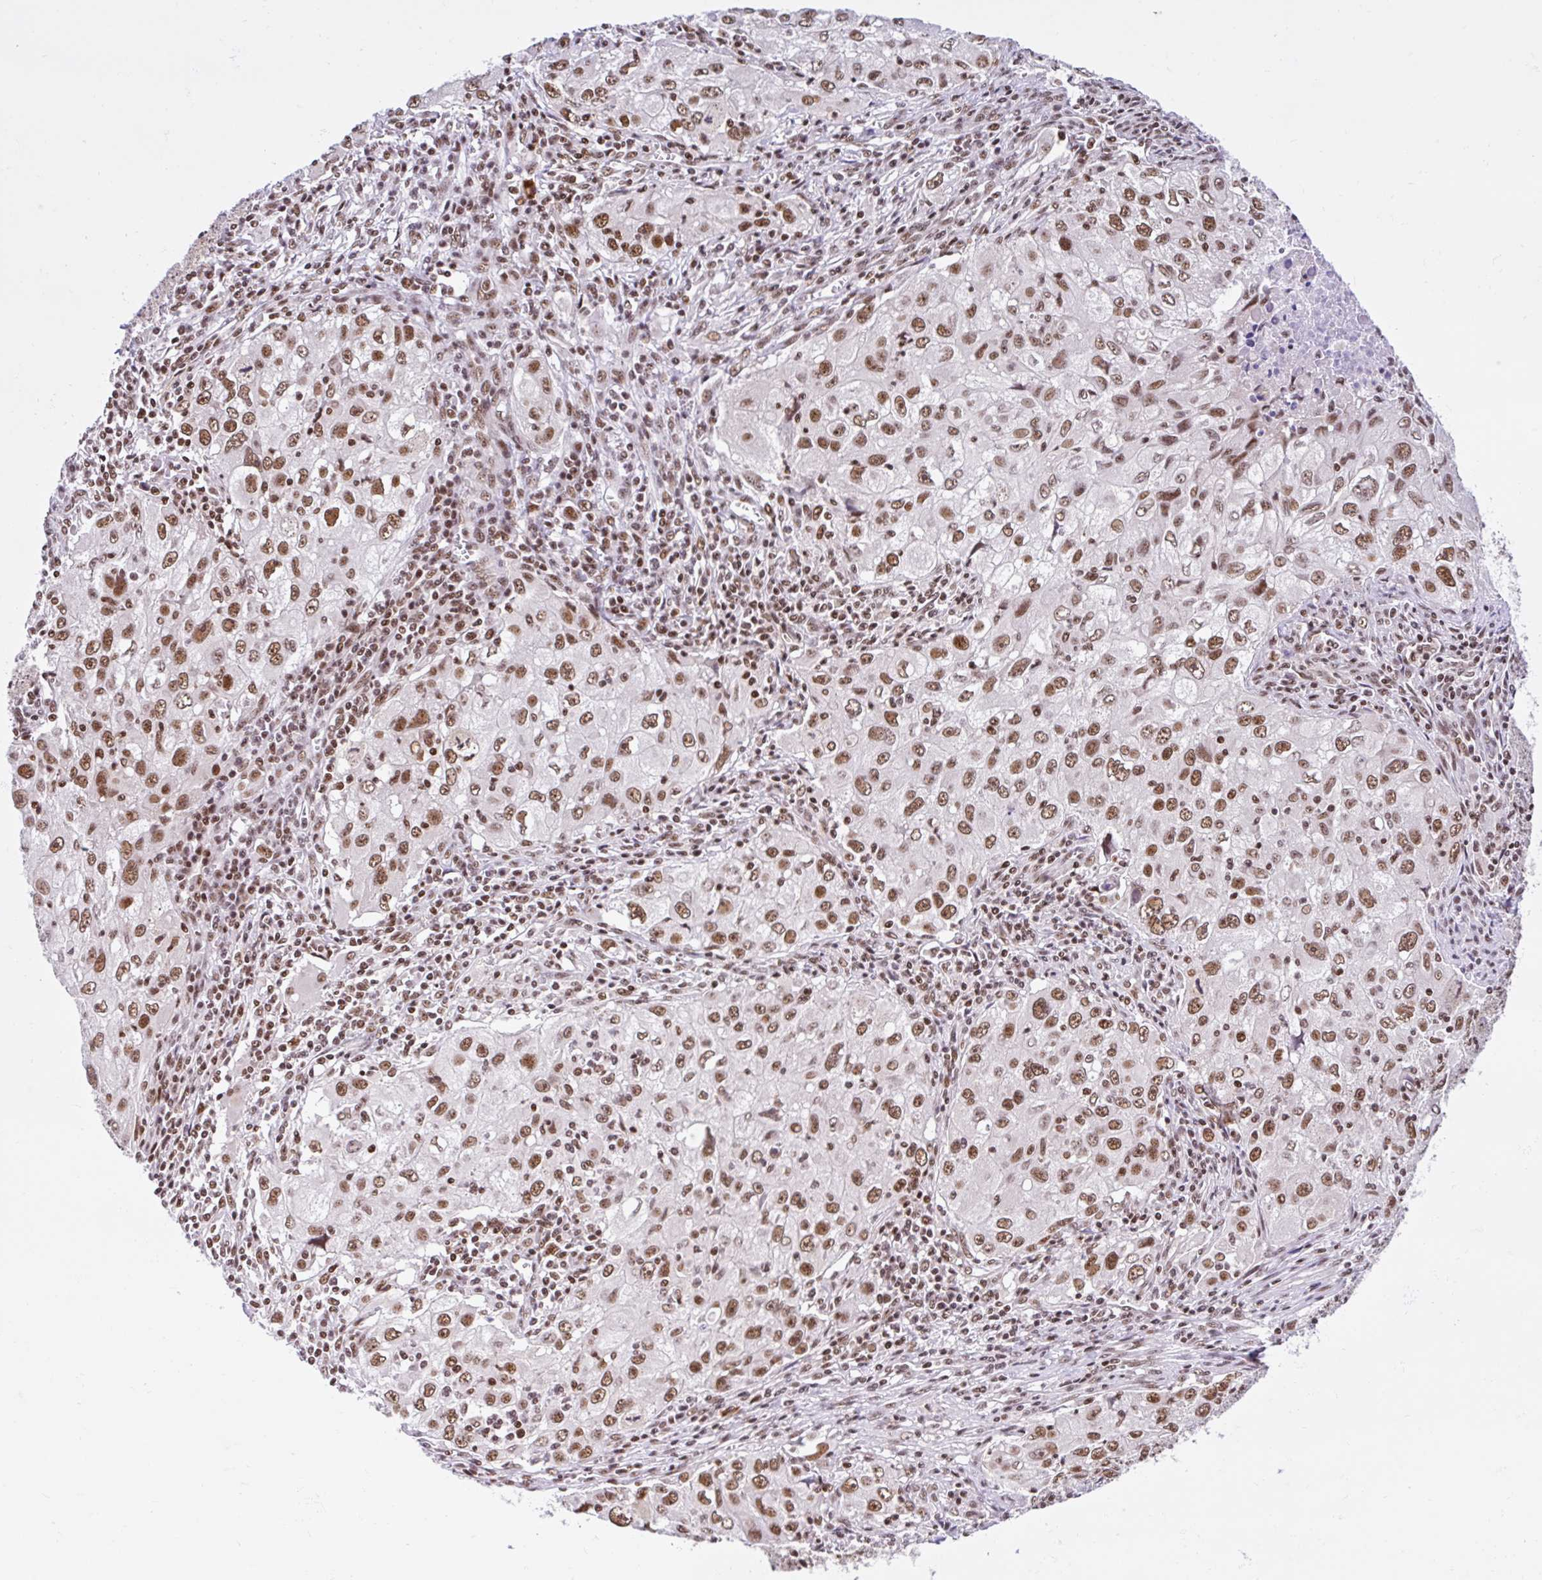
{"staining": {"intensity": "moderate", "quantity": ">75%", "location": "nuclear"}, "tissue": "lung cancer", "cell_type": "Tumor cells", "image_type": "cancer", "snomed": [{"axis": "morphology", "description": "Adenocarcinoma, NOS"}, {"axis": "morphology", "description": "Adenocarcinoma, metastatic, NOS"}, {"axis": "topography", "description": "Lymph node"}, {"axis": "topography", "description": "Lung"}], "caption": "Metastatic adenocarcinoma (lung) stained for a protein (brown) demonstrates moderate nuclear positive expression in approximately >75% of tumor cells.", "gene": "CCDC12", "patient": {"sex": "female", "age": 42}}